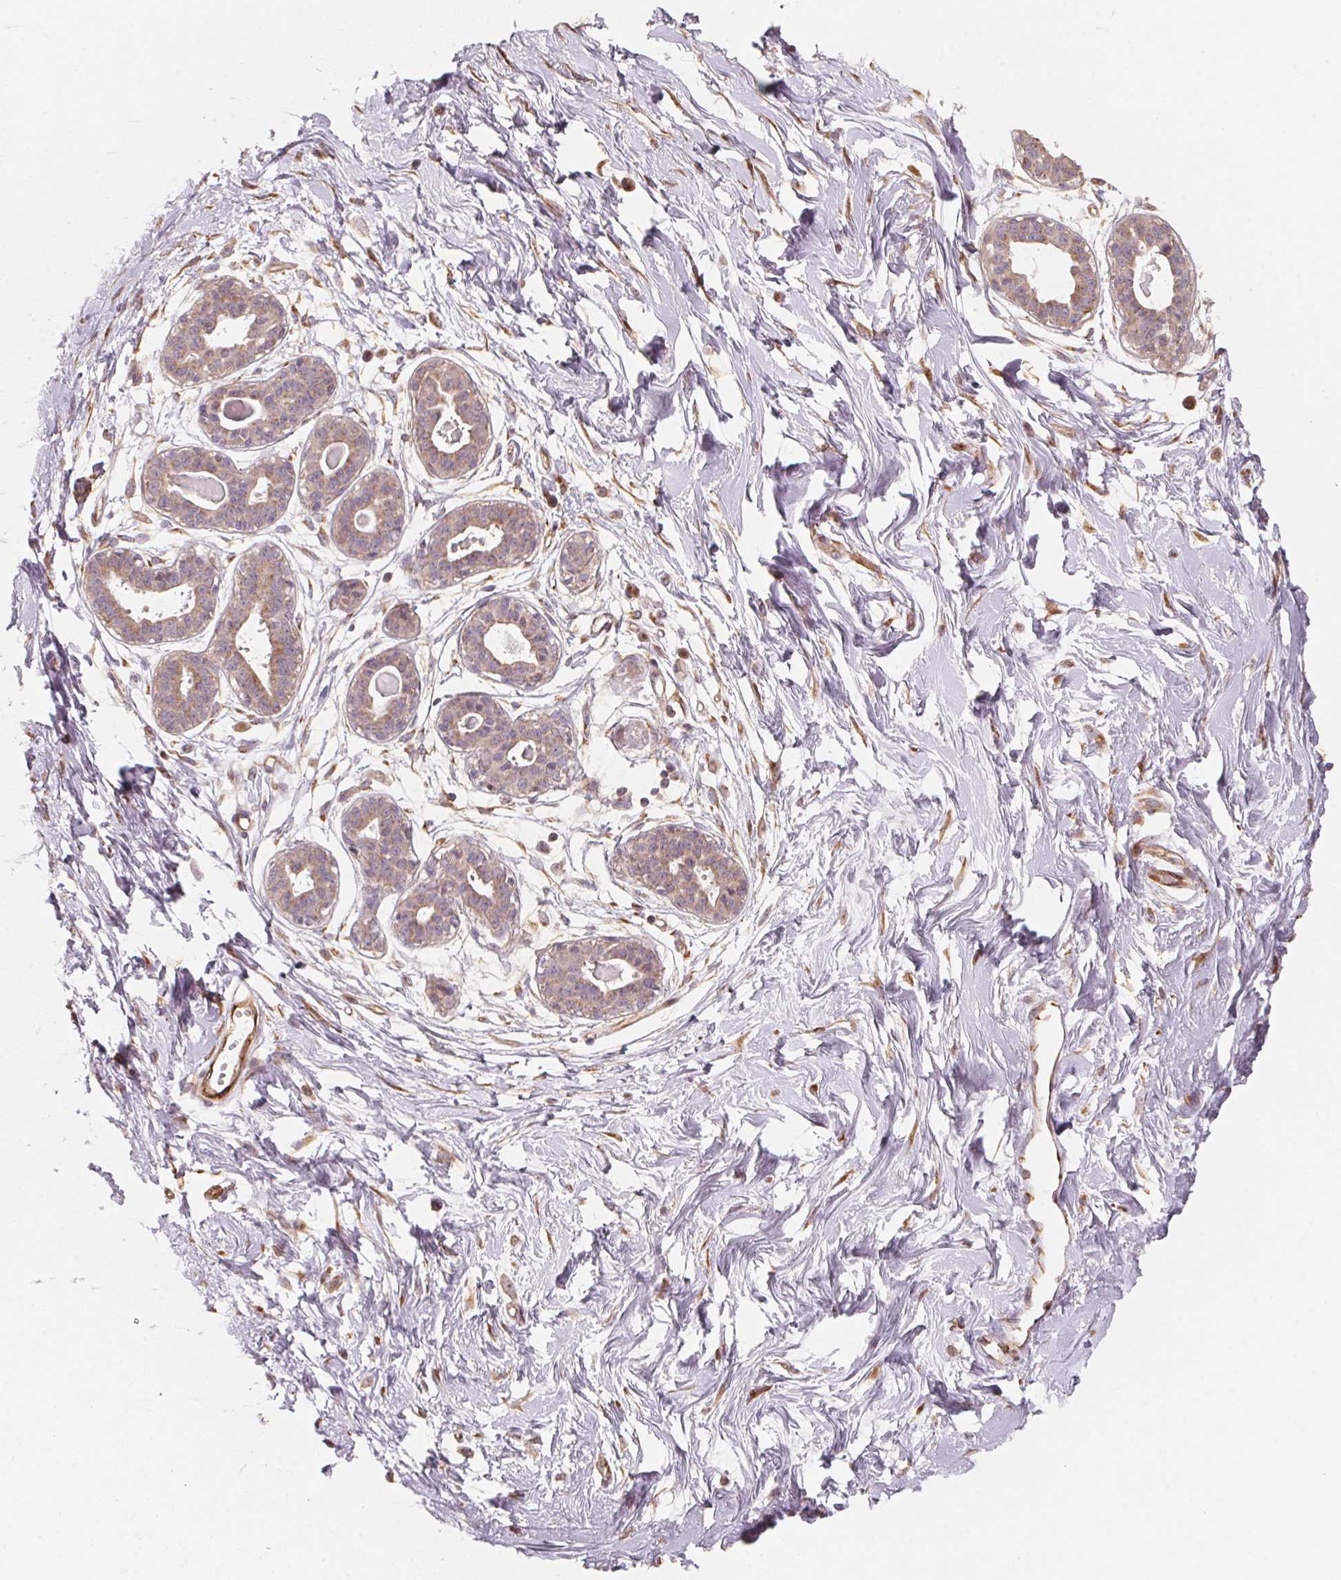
{"staining": {"intensity": "moderate", "quantity": "25%-75%", "location": "cytoplasmic/membranous"}, "tissue": "breast", "cell_type": "Adipocytes", "image_type": "normal", "snomed": [{"axis": "morphology", "description": "Normal tissue, NOS"}, {"axis": "topography", "description": "Breast"}], "caption": "Moderate cytoplasmic/membranous staining is seen in about 25%-75% of adipocytes in benign breast. The protein of interest is shown in brown color, while the nuclei are stained blue.", "gene": "TSPAN12", "patient": {"sex": "female", "age": 45}}